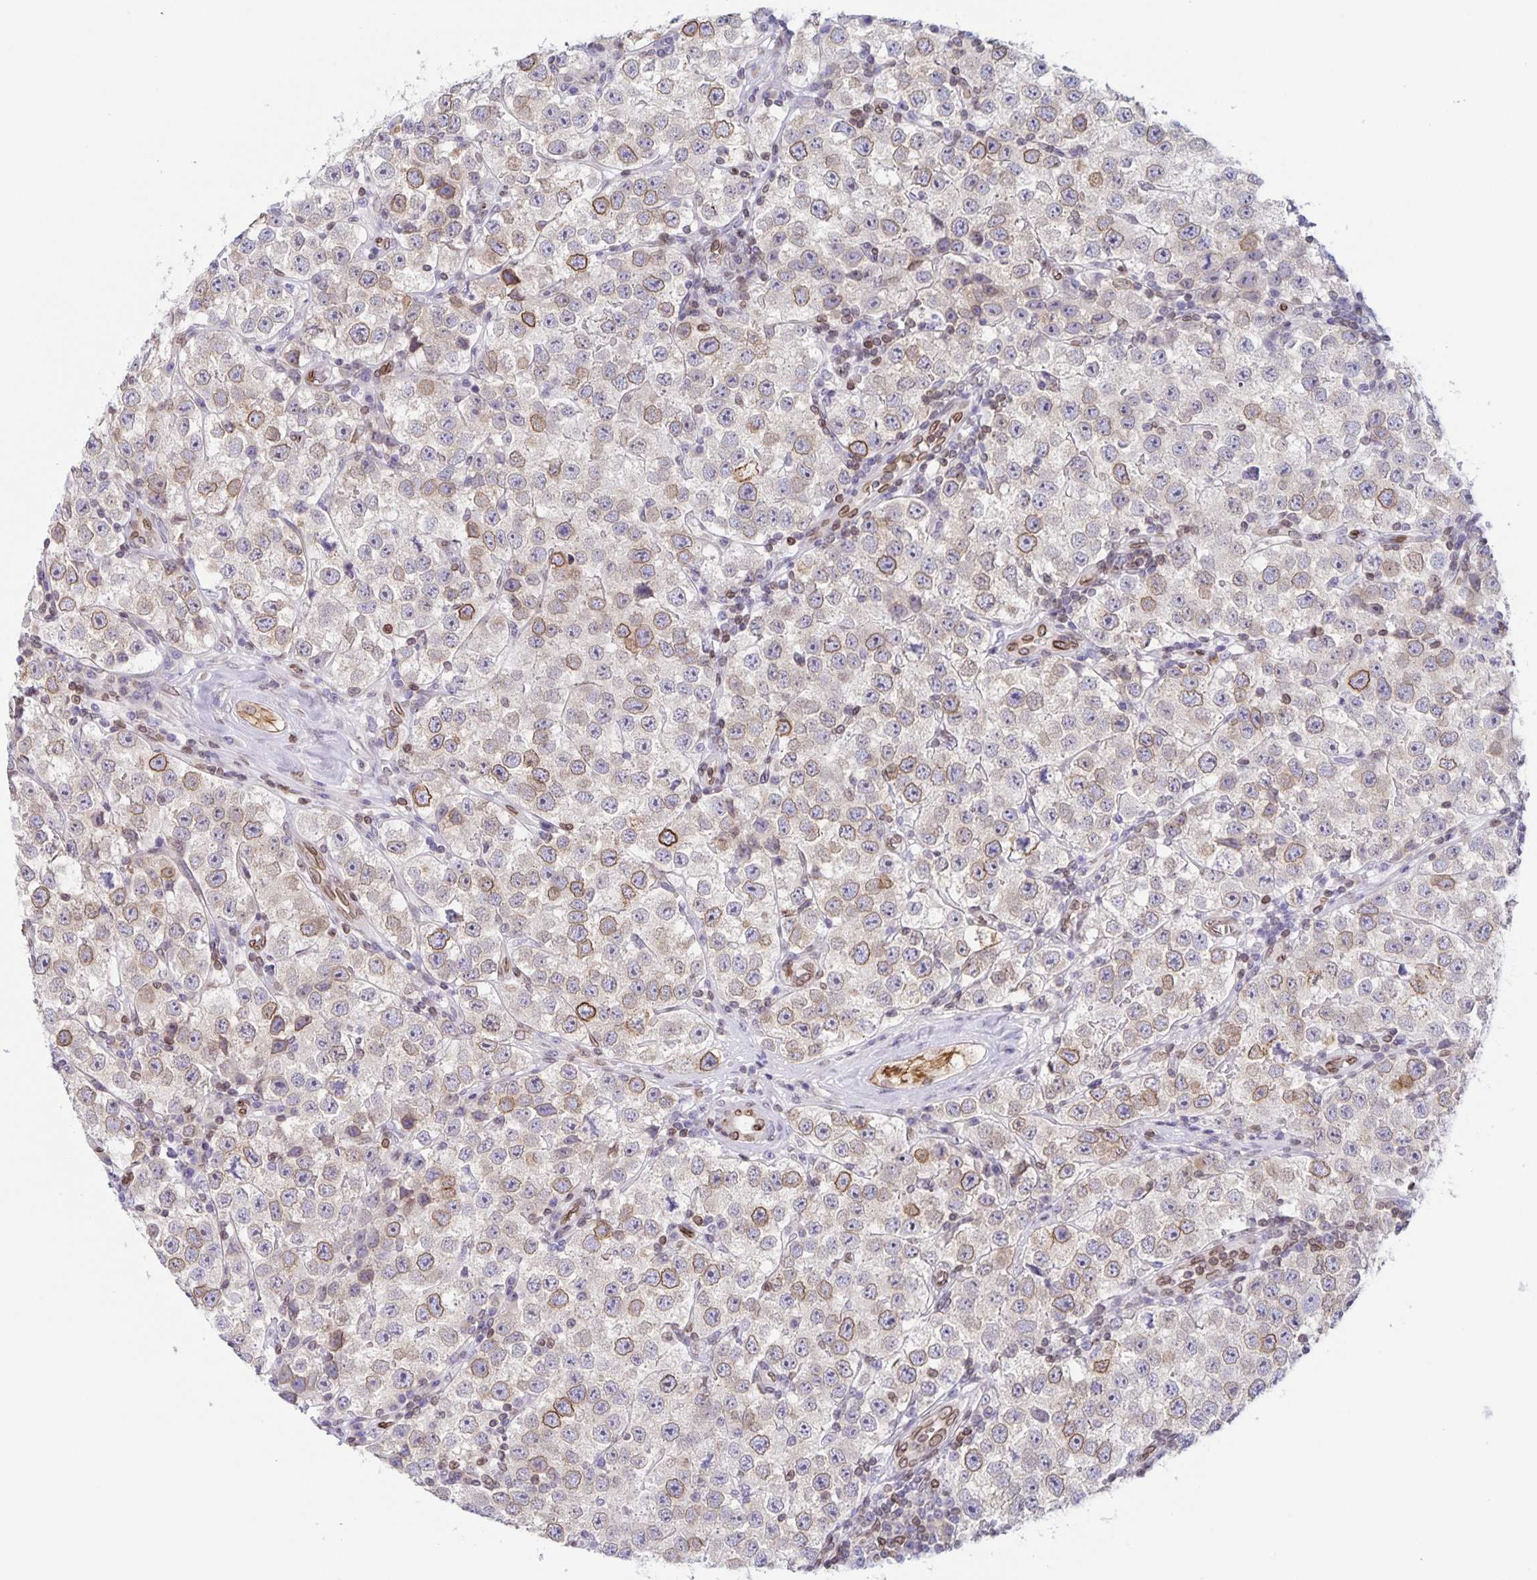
{"staining": {"intensity": "moderate", "quantity": "25%-75%", "location": "cytoplasmic/membranous,nuclear"}, "tissue": "testis cancer", "cell_type": "Tumor cells", "image_type": "cancer", "snomed": [{"axis": "morphology", "description": "Seminoma, NOS"}, {"axis": "topography", "description": "Testis"}], "caption": "Immunohistochemistry staining of seminoma (testis), which reveals medium levels of moderate cytoplasmic/membranous and nuclear positivity in about 25%-75% of tumor cells indicating moderate cytoplasmic/membranous and nuclear protein positivity. The staining was performed using DAB (brown) for protein detection and nuclei were counterstained in hematoxylin (blue).", "gene": "SYNE2", "patient": {"sex": "male", "age": 34}}